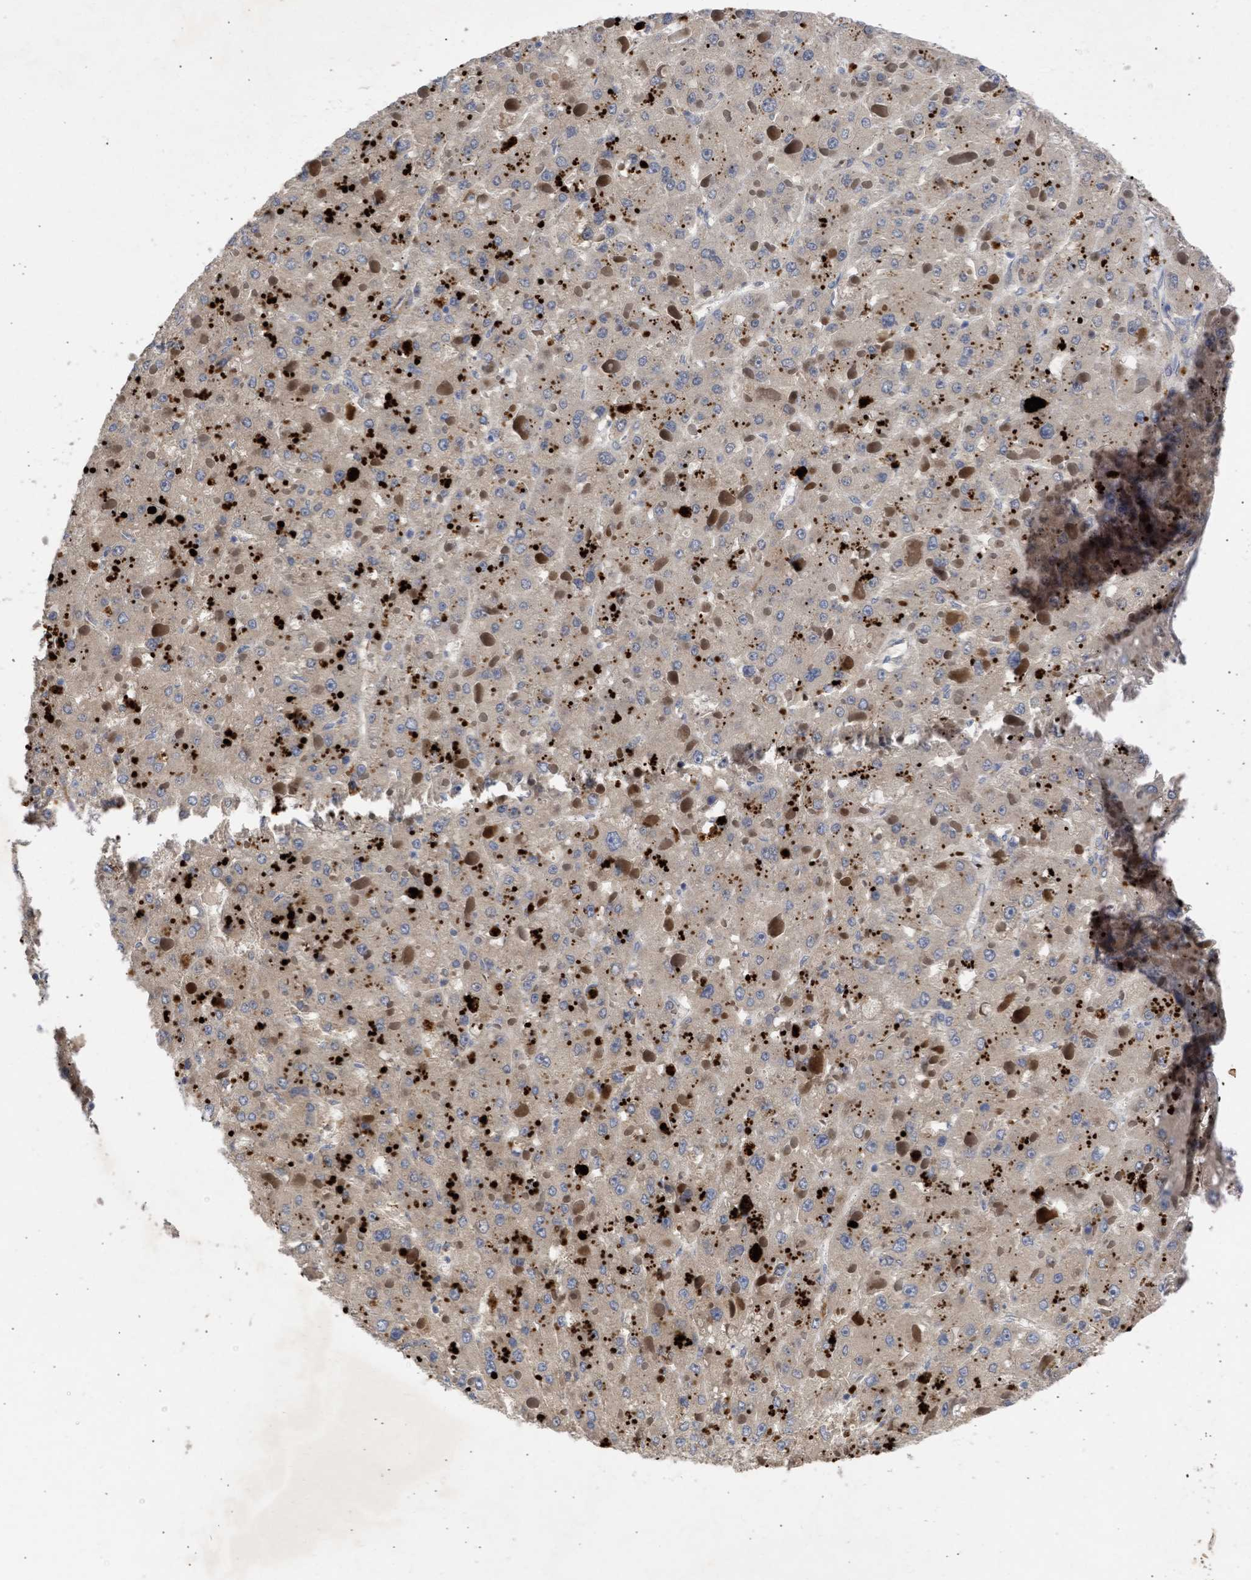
{"staining": {"intensity": "weak", "quantity": "25%-75%", "location": "cytoplasmic/membranous"}, "tissue": "liver cancer", "cell_type": "Tumor cells", "image_type": "cancer", "snomed": [{"axis": "morphology", "description": "Carcinoma, Hepatocellular, NOS"}, {"axis": "topography", "description": "Liver"}], "caption": "The micrograph exhibits staining of liver hepatocellular carcinoma, revealing weak cytoplasmic/membranous protein staining (brown color) within tumor cells.", "gene": "ARHGEF4", "patient": {"sex": "female", "age": 73}}